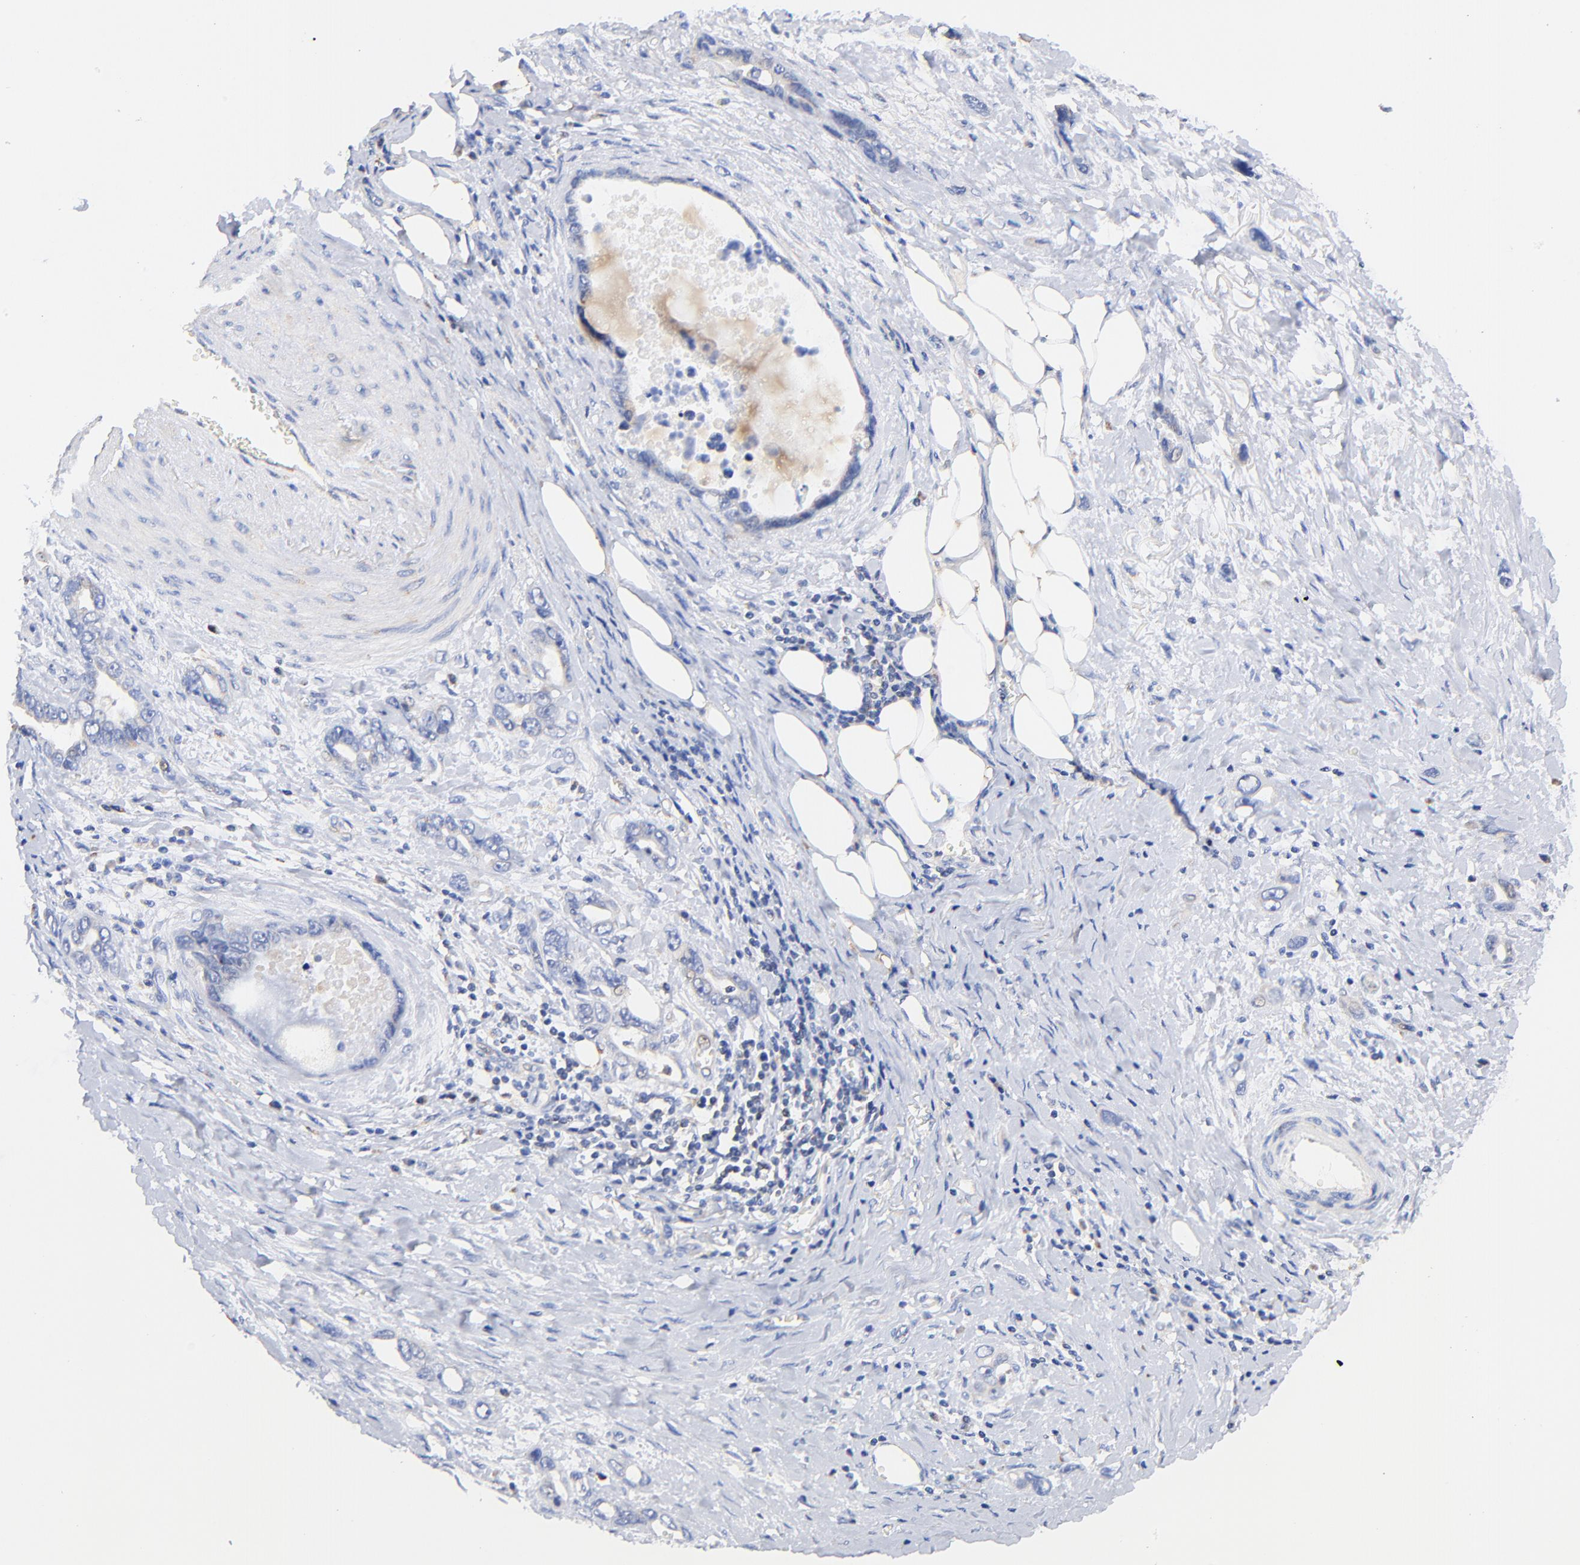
{"staining": {"intensity": "negative", "quantity": "none", "location": "none"}, "tissue": "stomach cancer", "cell_type": "Tumor cells", "image_type": "cancer", "snomed": [{"axis": "morphology", "description": "Adenocarcinoma, NOS"}, {"axis": "topography", "description": "Stomach"}], "caption": "DAB (3,3'-diaminobenzidine) immunohistochemical staining of human stomach cancer exhibits no significant staining in tumor cells.", "gene": "ATP5F1D", "patient": {"sex": "male", "age": 78}}